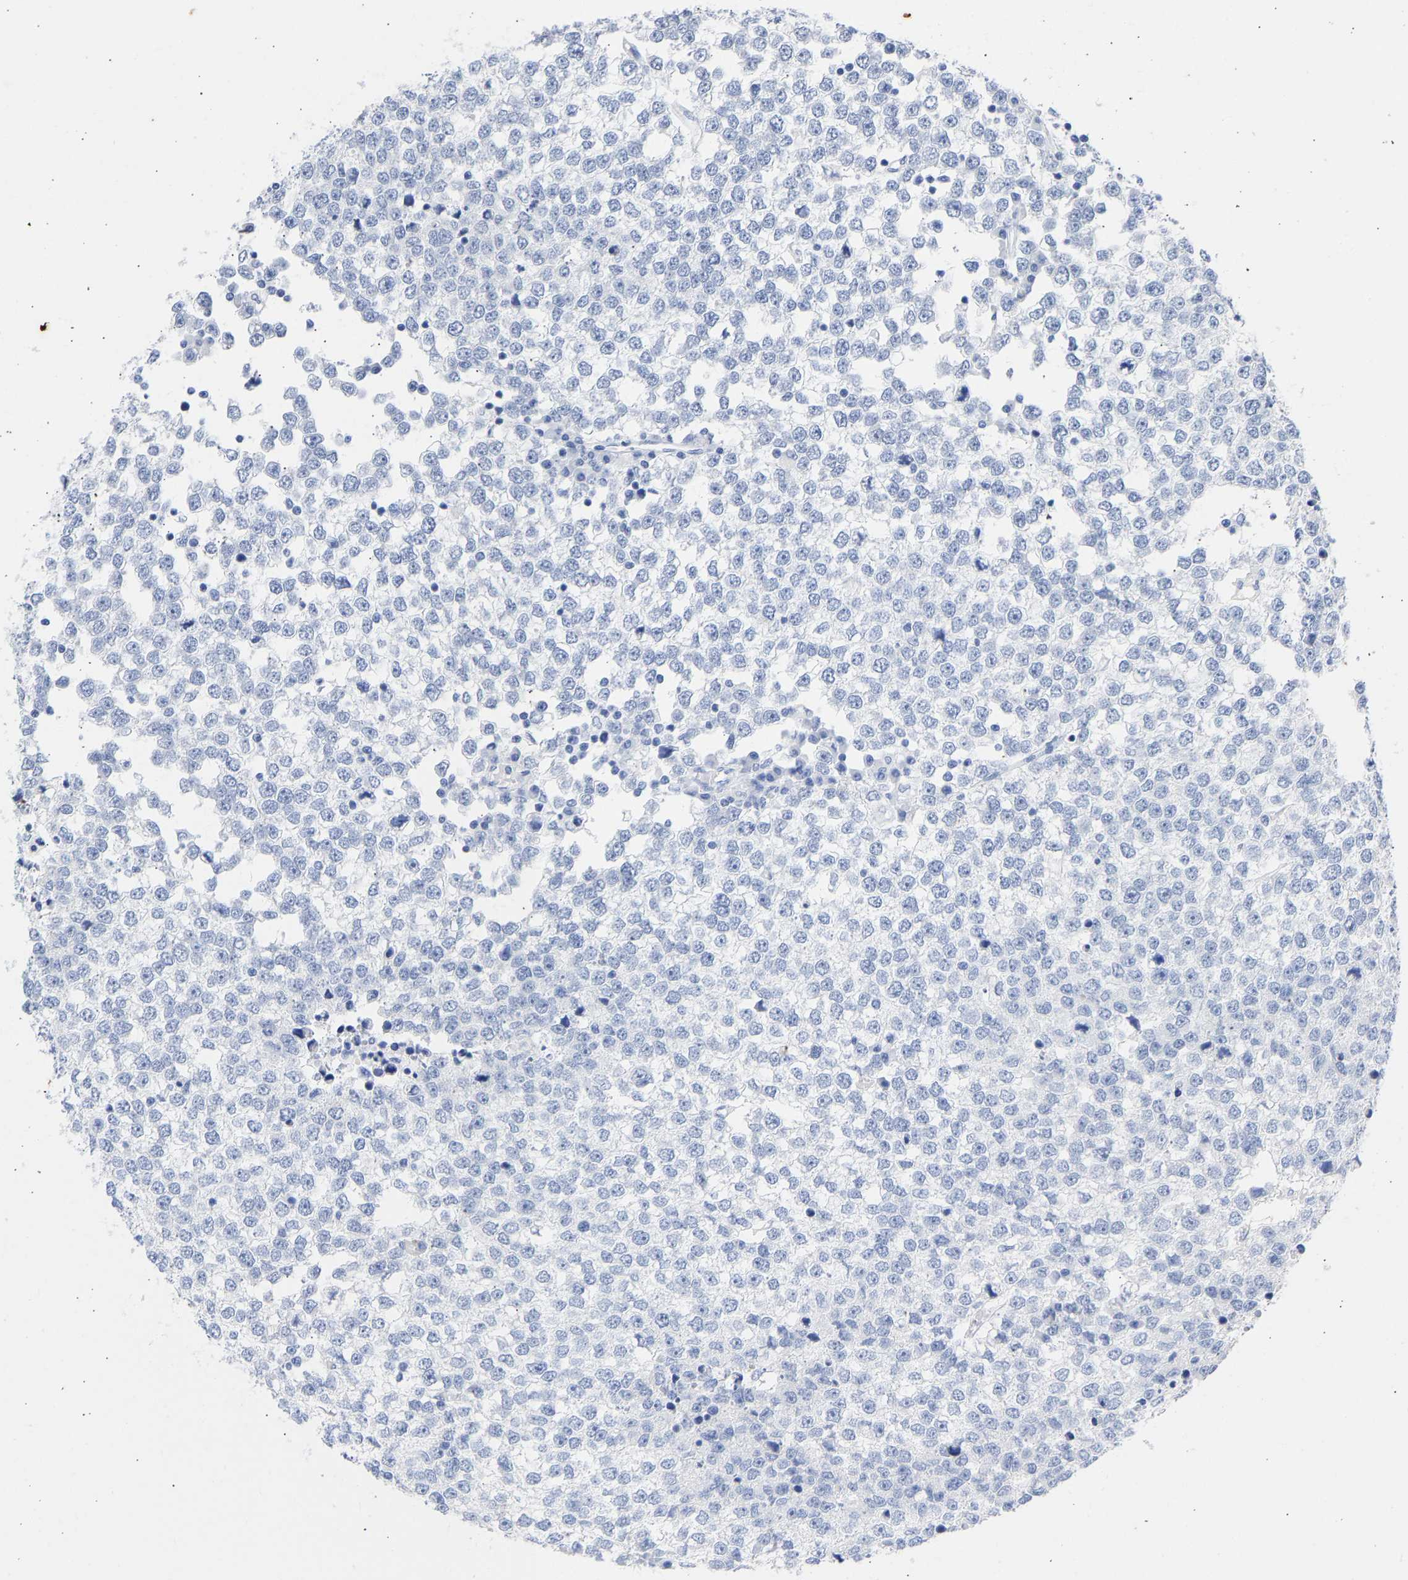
{"staining": {"intensity": "negative", "quantity": "none", "location": "none"}, "tissue": "testis cancer", "cell_type": "Tumor cells", "image_type": "cancer", "snomed": [{"axis": "morphology", "description": "Seminoma, NOS"}, {"axis": "topography", "description": "Testis"}], "caption": "This is an IHC image of testis cancer (seminoma). There is no staining in tumor cells.", "gene": "KRT1", "patient": {"sex": "male", "age": 65}}